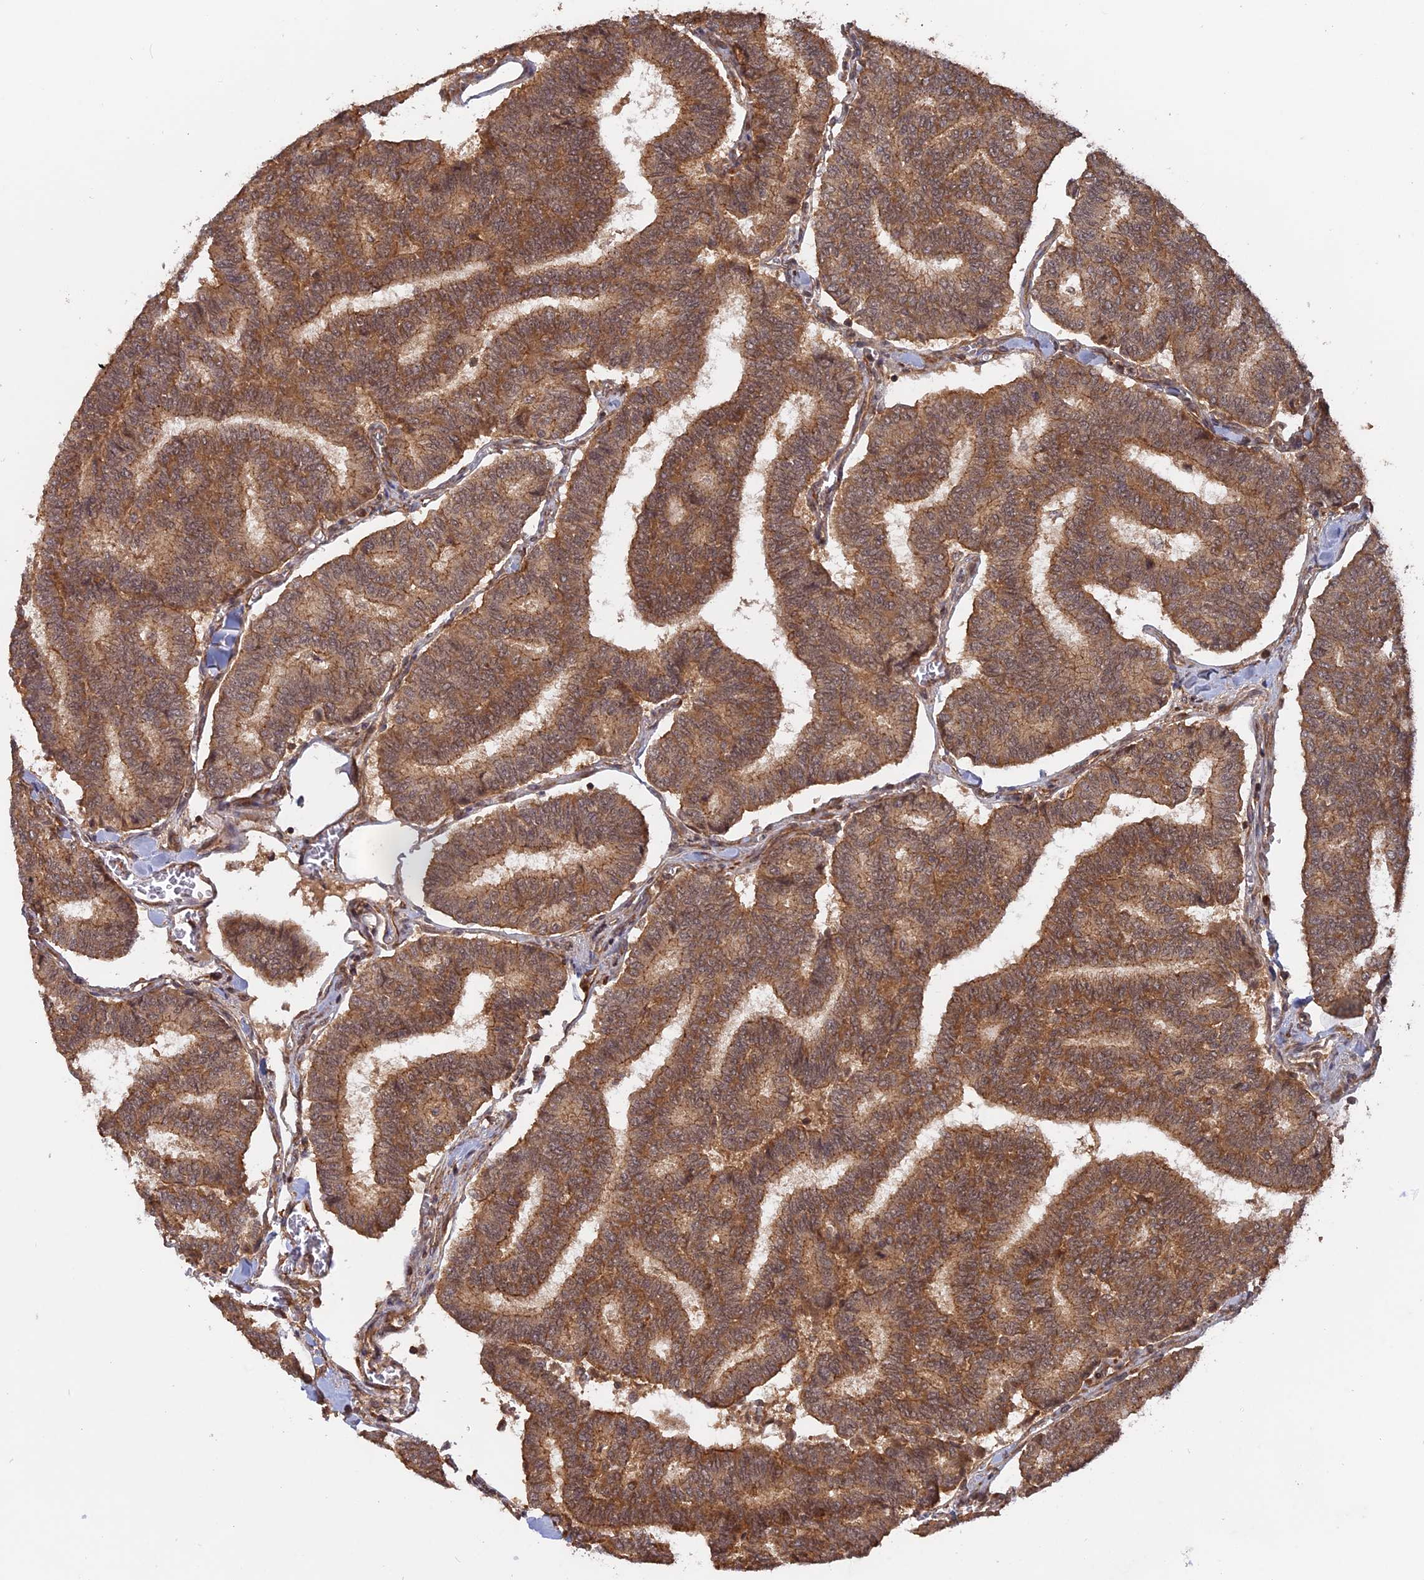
{"staining": {"intensity": "moderate", "quantity": ">75%", "location": "cytoplasmic/membranous"}, "tissue": "thyroid cancer", "cell_type": "Tumor cells", "image_type": "cancer", "snomed": [{"axis": "morphology", "description": "Papillary adenocarcinoma, NOS"}, {"axis": "topography", "description": "Thyroid gland"}], "caption": "Immunohistochemical staining of thyroid cancer reveals moderate cytoplasmic/membranous protein expression in about >75% of tumor cells. (DAB (3,3'-diaminobenzidine) = brown stain, brightfield microscopy at high magnification).", "gene": "CCDC174", "patient": {"sex": "female", "age": 35}}